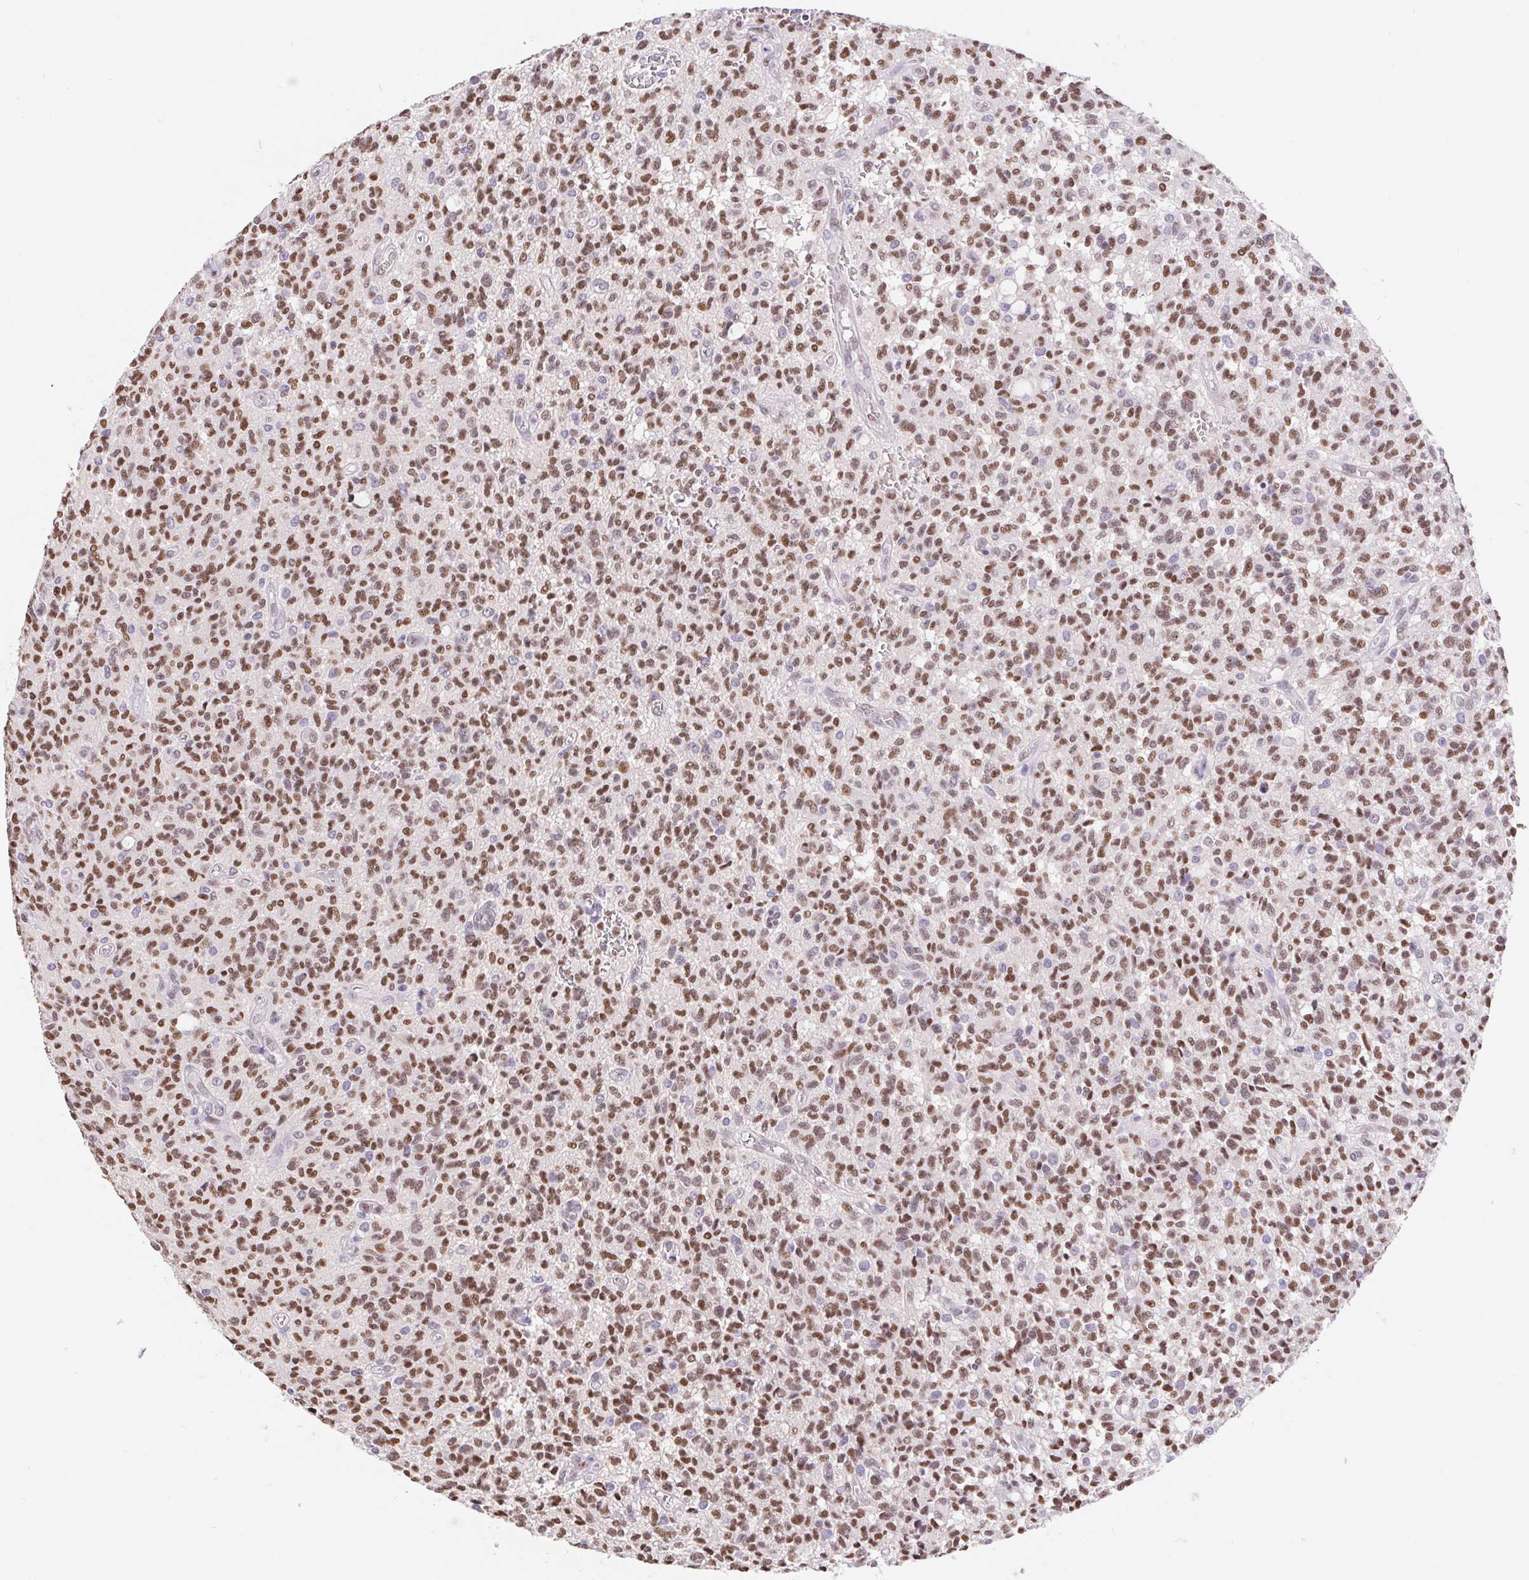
{"staining": {"intensity": "moderate", "quantity": ">75%", "location": "nuclear"}, "tissue": "glioma", "cell_type": "Tumor cells", "image_type": "cancer", "snomed": [{"axis": "morphology", "description": "Glioma, malignant, Low grade"}, {"axis": "topography", "description": "Brain"}], "caption": "Protein expression analysis of malignant glioma (low-grade) shows moderate nuclear positivity in about >75% of tumor cells. (Brightfield microscopy of DAB IHC at high magnification).", "gene": "CAND1", "patient": {"sex": "male", "age": 64}}